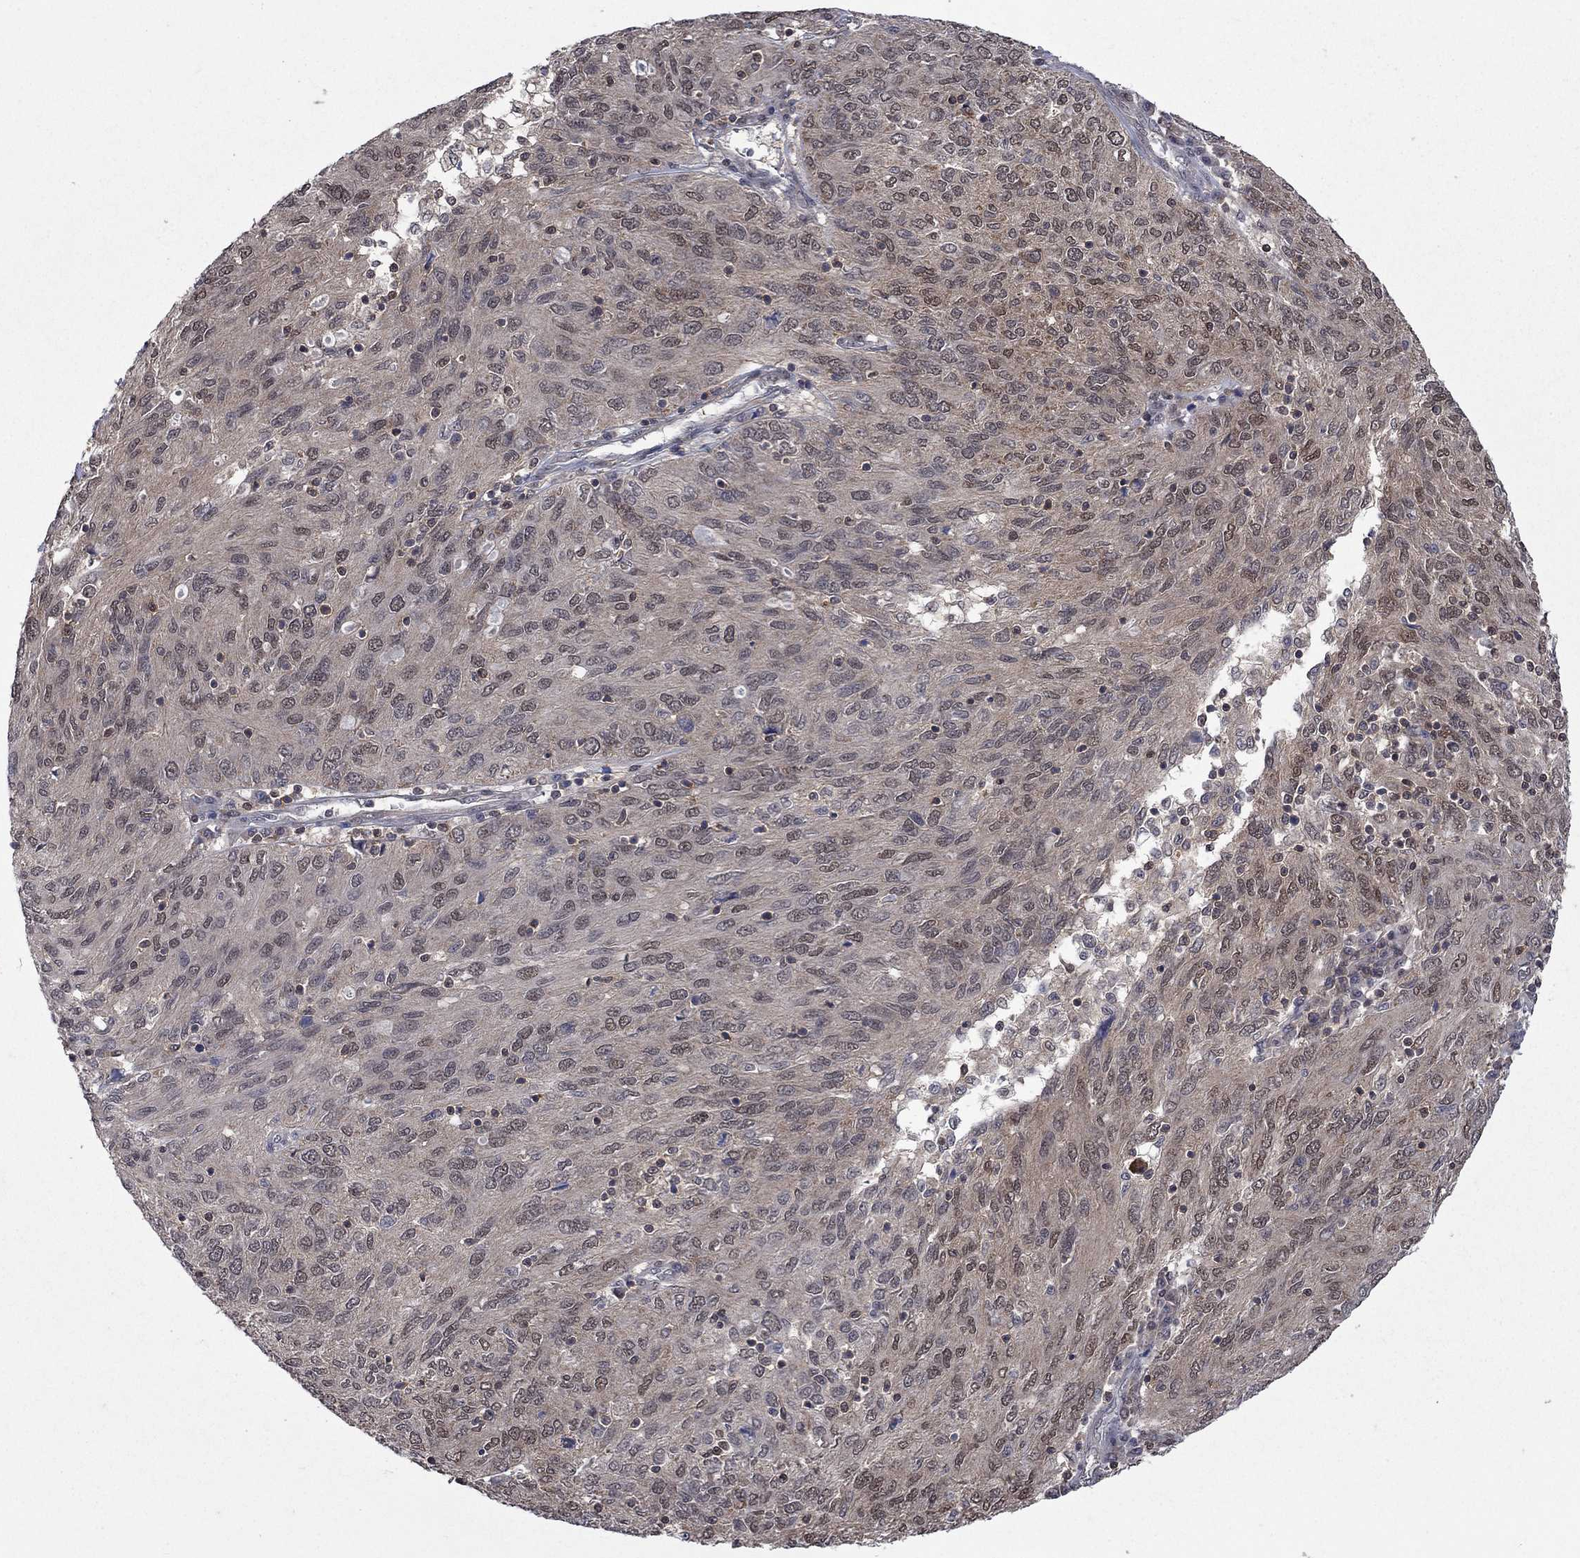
{"staining": {"intensity": "negative", "quantity": "none", "location": "none"}, "tissue": "ovarian cancer", "cell_type": "Tumor cells", "image_type": "cancer", "snomed": [{"axis": "morphology", "description": "Carcinoma, endometroid"}, {"axis": "topography", "description": "Ovary"}], "caption": "DAB immunohistochemical staining of human ovarian cancer (endometroid carcinoma) reveals no significant staining in tumor cells. (DAB IHC visualized using brightfield microscopy, high magnification).", "gene": "IAH1", "patient": {"sex": "female", "age": 50}}